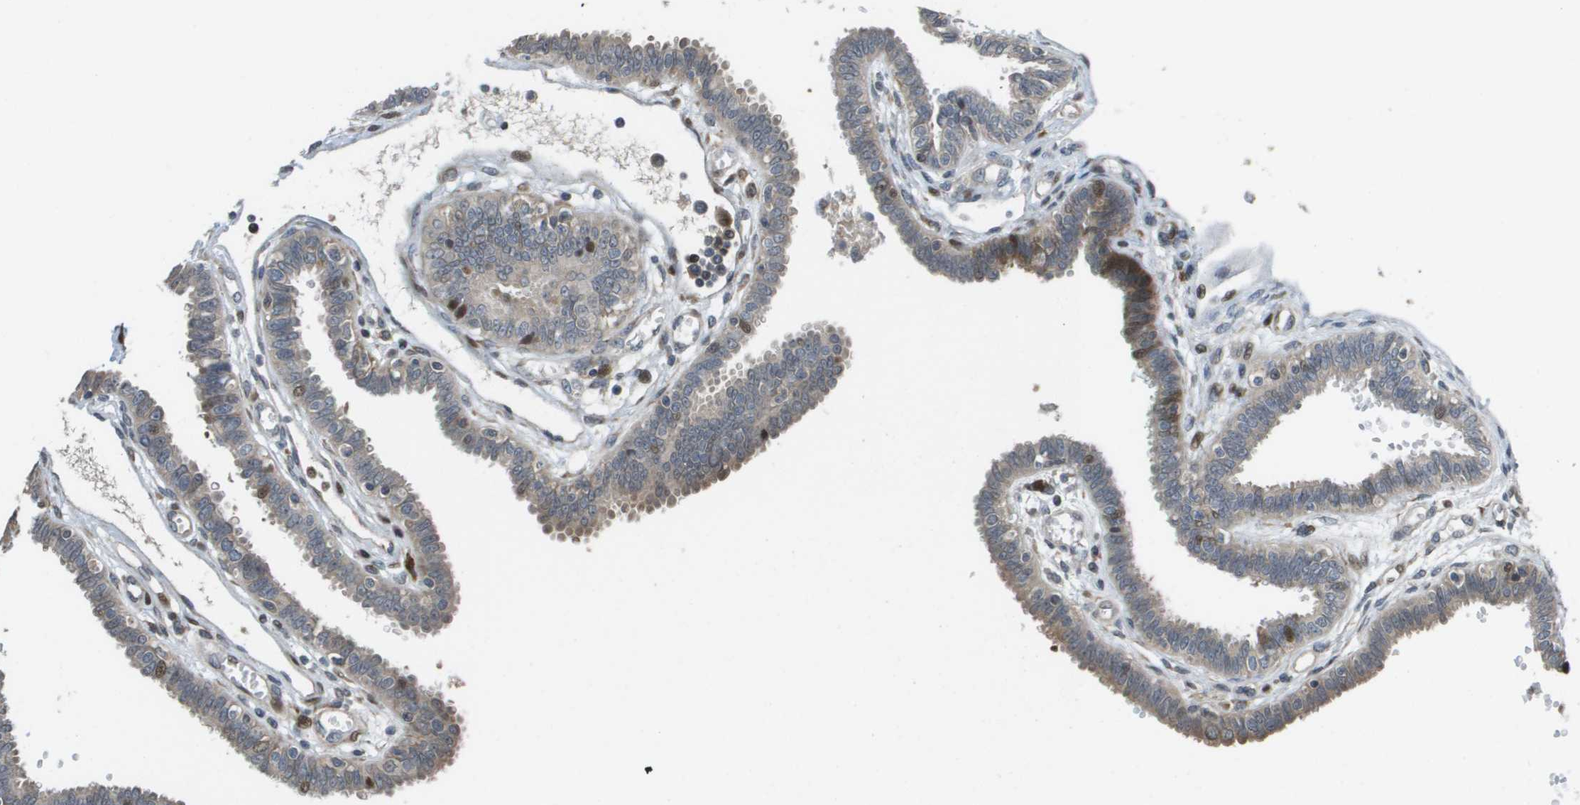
{"staining": {"intensity": "moderate", "quantity": "<25%", "location": "nuclear"}, "tissue": "fallopian tube", "cell_type": "Glandular cells", "image_type": "normal", "snomed": [{"axis": "morphology", "description": "Normal tissue, NOS"}, {"axis": "topography", "description": "Fallopian tube"}], "caption": "This is a micrograph of immunohistochemistry staining of benign fallopian tube, which shows moderate staining in the nuclear of glandular cells.", "gene": "AXIN2", "patient": {"sex": "female", "age": 32}}